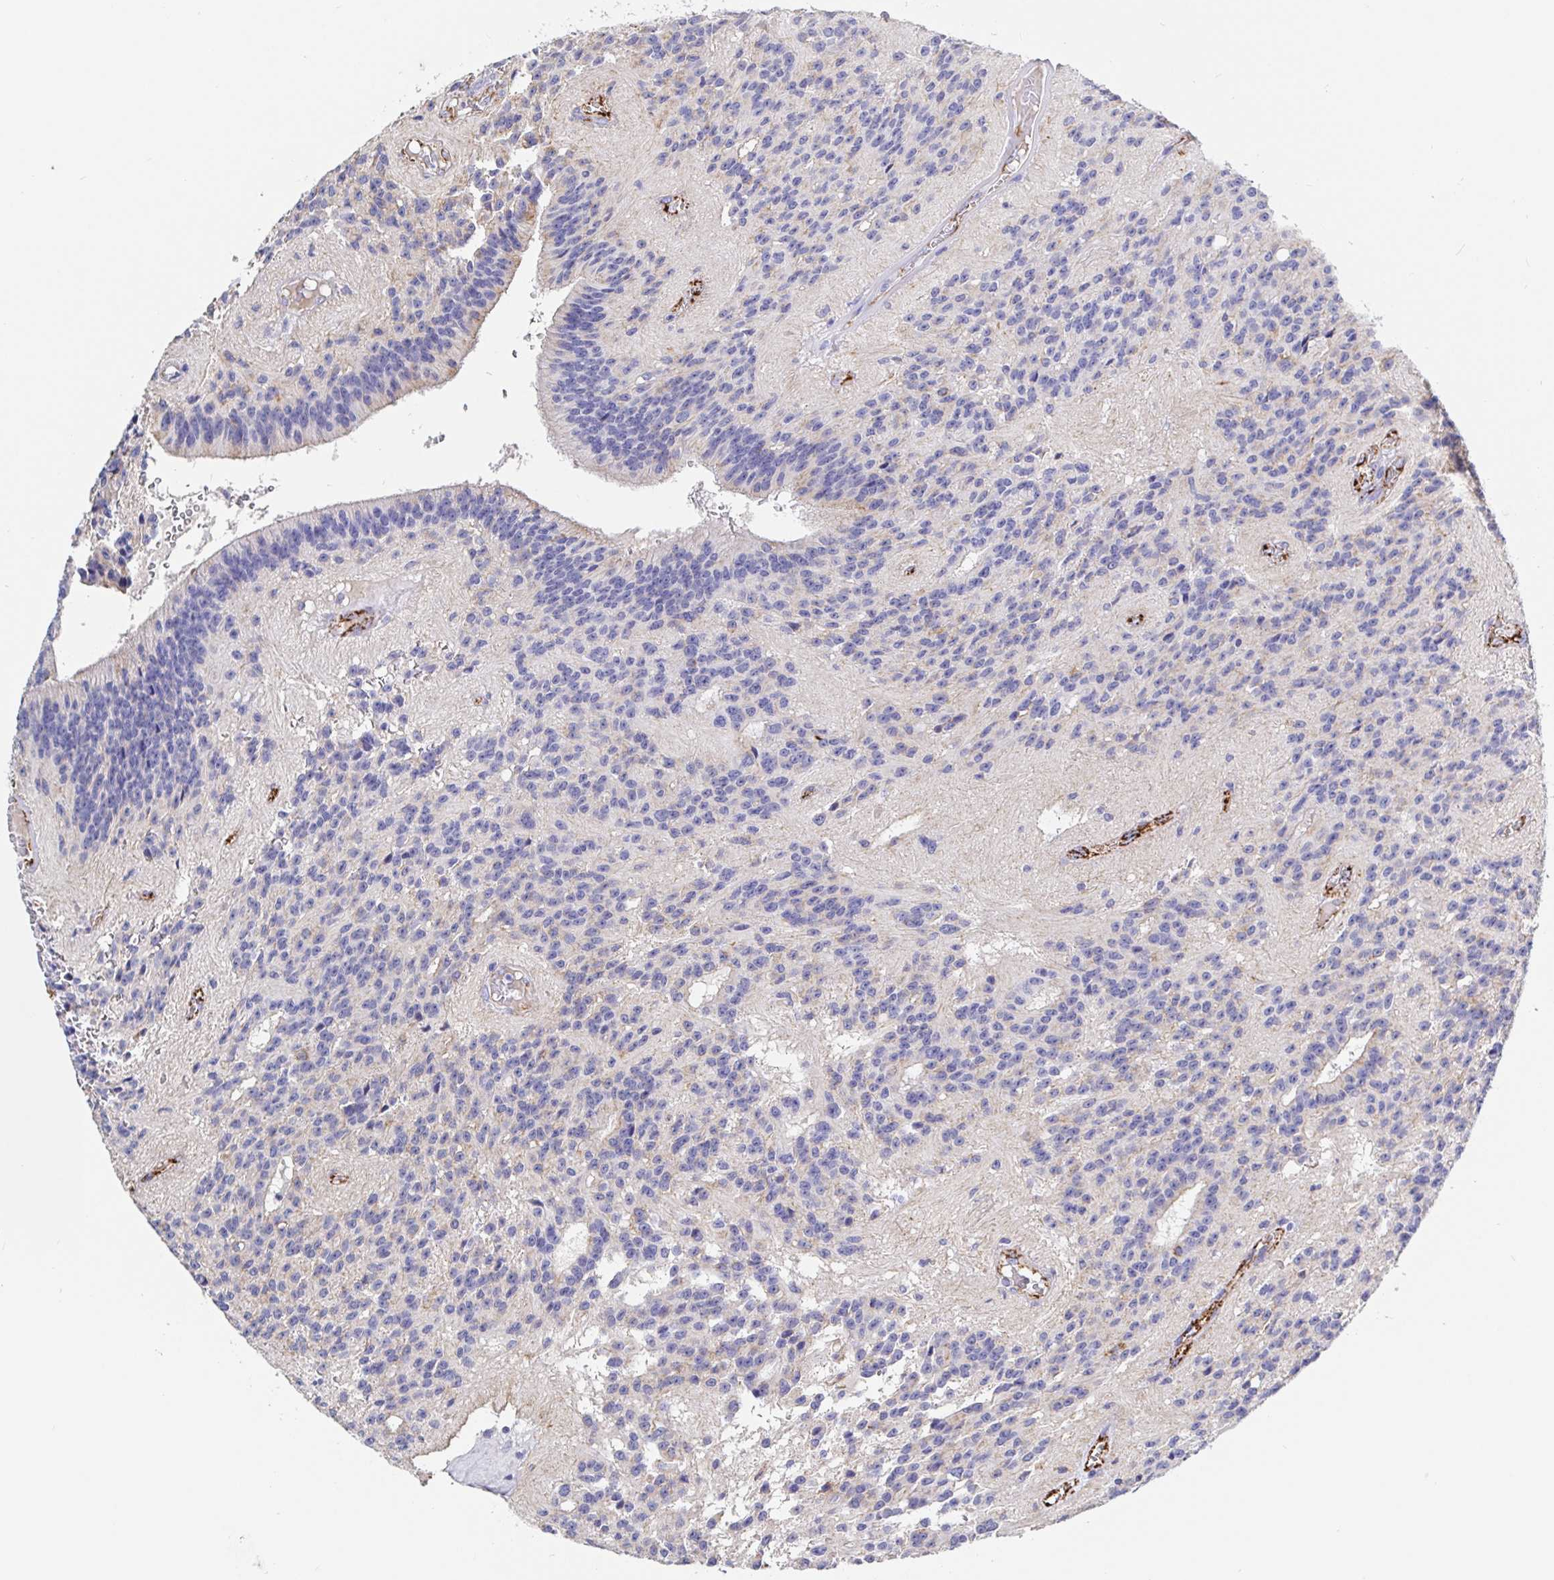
{"staining": {"intensity": "negative", "quantity": "none", "location": "none"}, "tissue": "glioma", "cell_type": "Tumor cells", "image_type": "cancer", "snomed": [{"axis": "morphology", "description": "Glioma, malignant, Low grade"}, {"axis": "topography", "description": "Brain"}], "caption": "Tumor cells are negative for brown protein staining in glioma.", "gene": "MAOA", "patient": {"sex": "male", "age": 31}}